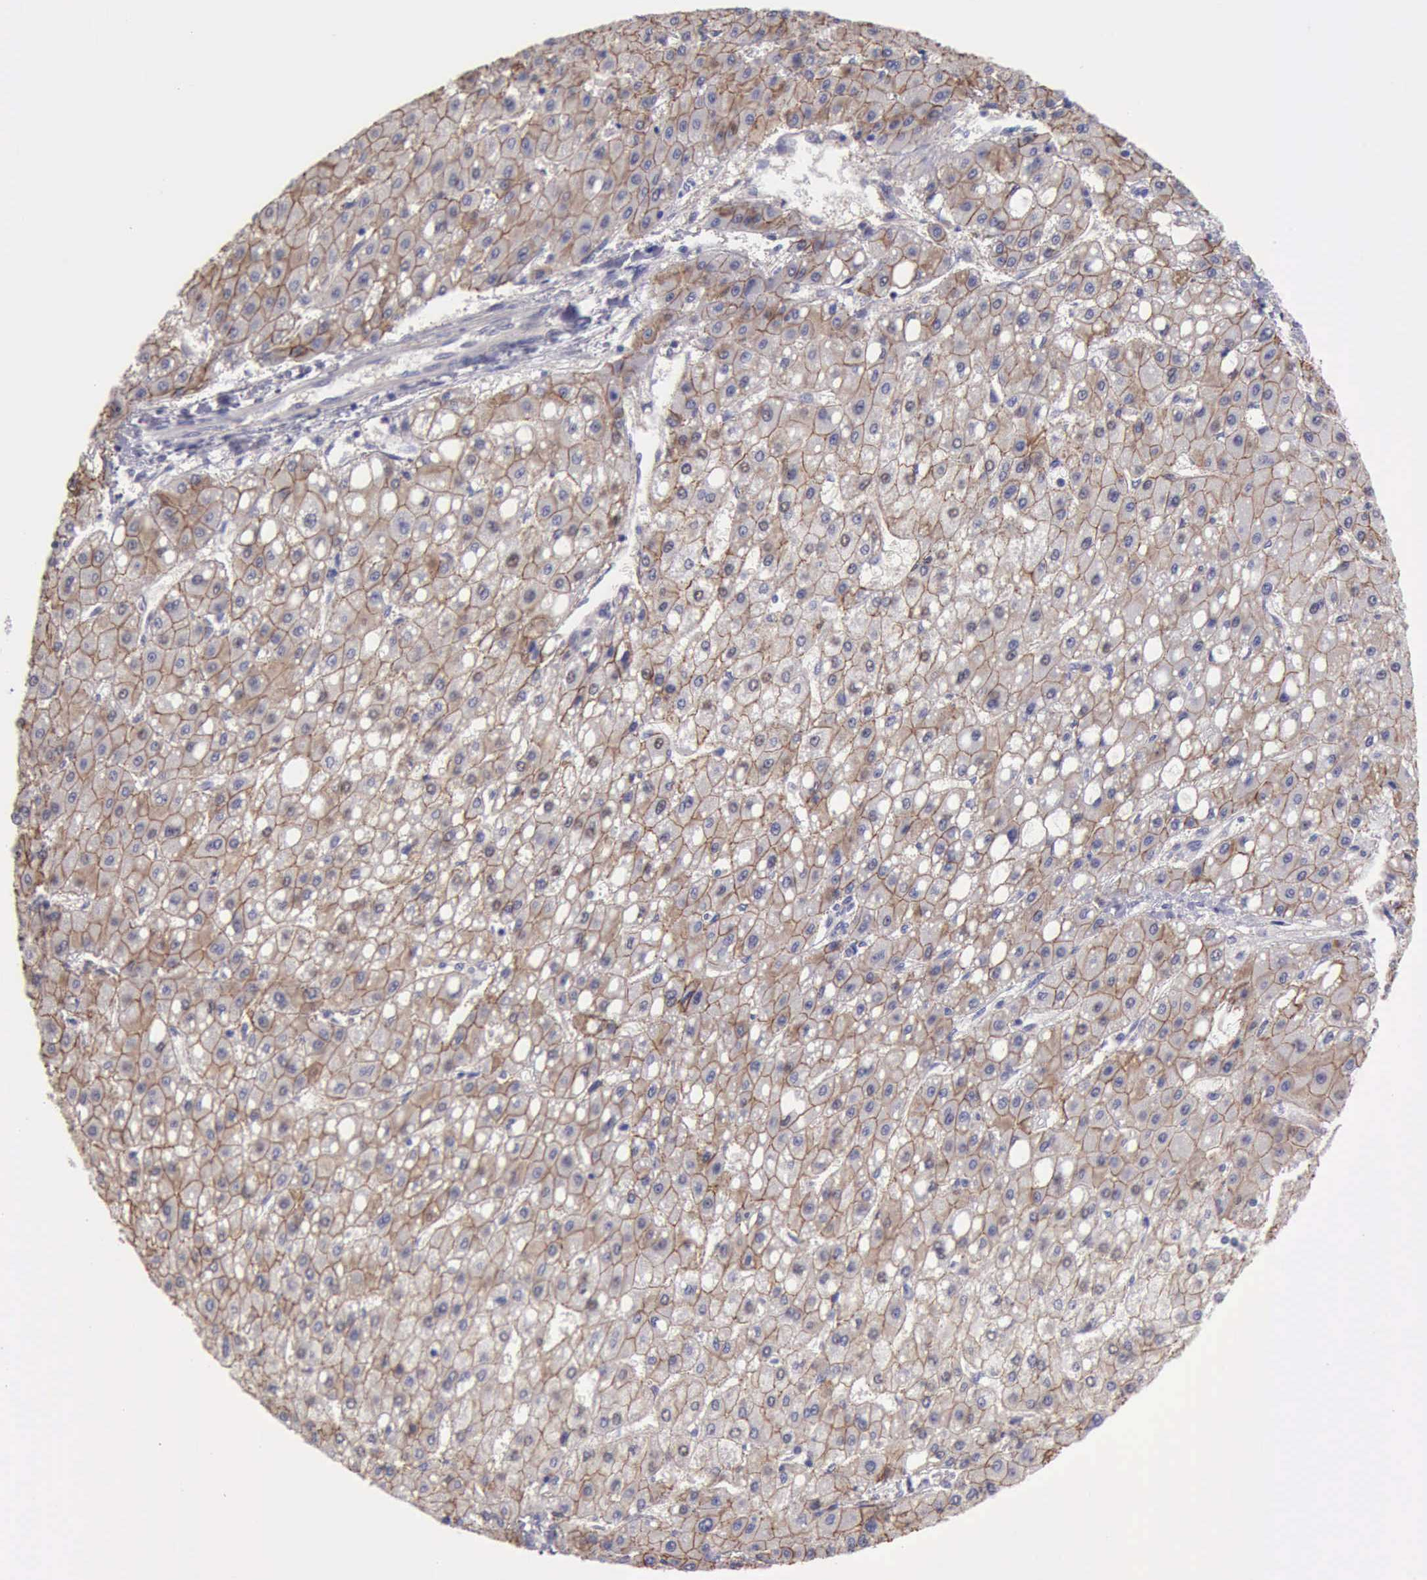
{"staining": {"intensity": "moderate", "quantity": ">75%", "location": "cytoplasmic/membranous"}, "tissue": "liver cancer", "cell_type": "Tumor cells", "image_type": "cancer", "snomed": [{"axis": "morphology", "description": "Carcinoma, Hepatocellular, NOS"}, {"axis": "topography", "description": "Liver"}], "caption": "Approximately >75% of tumor cells in human liver hepatocellular carcinoma show moderate cytoplasmic/membranous protein positivity as visualized by brown immunohistochemical staining.", "gene": "KCND1", "patient": {"sex": "female", "age": 52}}